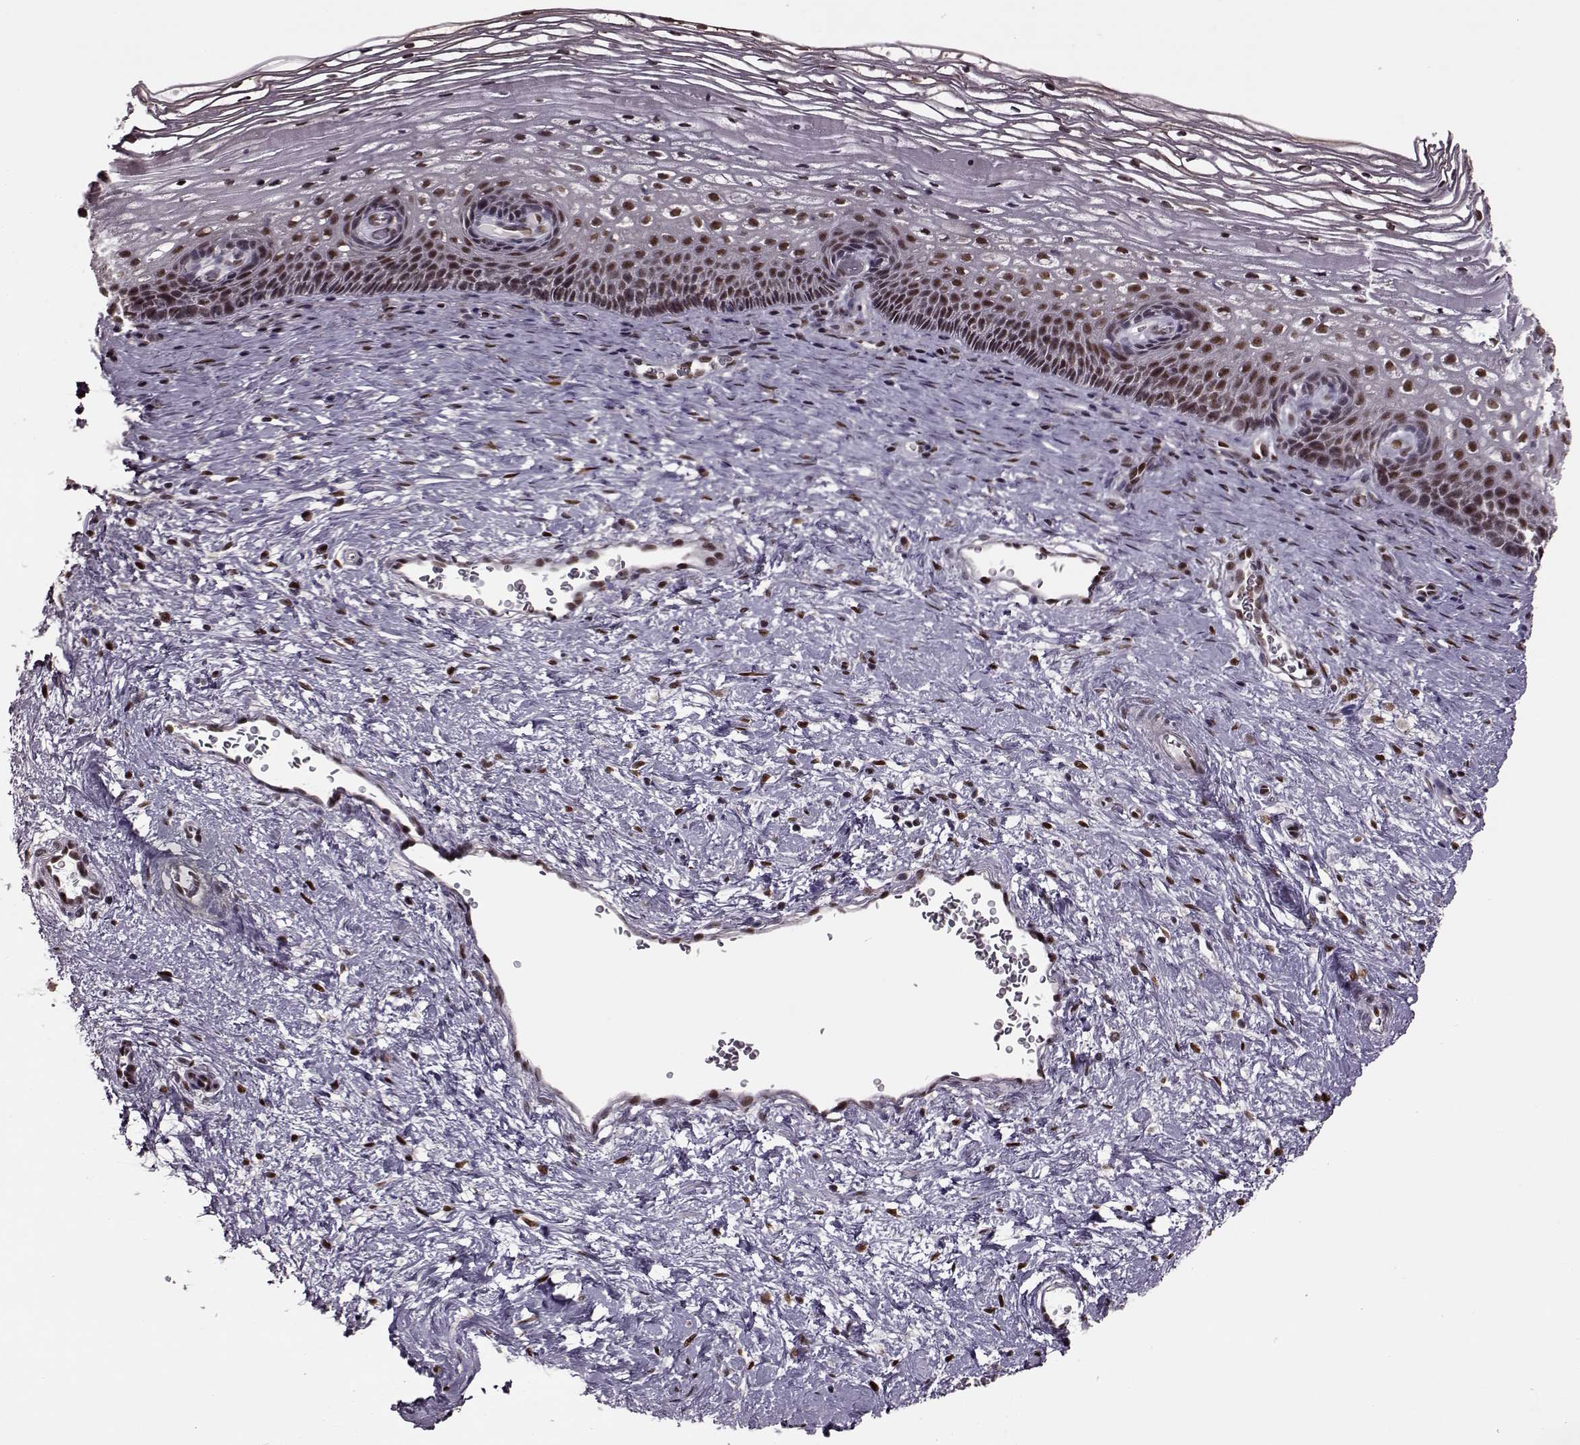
{"staining": {"intensity": "strong", "quantity": ">75%", "location": "nuclear"}, "tissue": "cervix", "cell_type": "Glandular cells", "image_type": "normal", "snomed": [{"axis": "morphology", "description": "Normal tissue, NOS"}, {"axis": "topography", "description": "Cervix"}], "caption": "IHC image of normal cervix: cervix stained using IHC displays high levels of strong protein expression localized specifically in the nuclear of glandular cells, appearing as a nuclear brown color.", "gene": "FTO", "patient": {"sex": "female", "age": 34}}